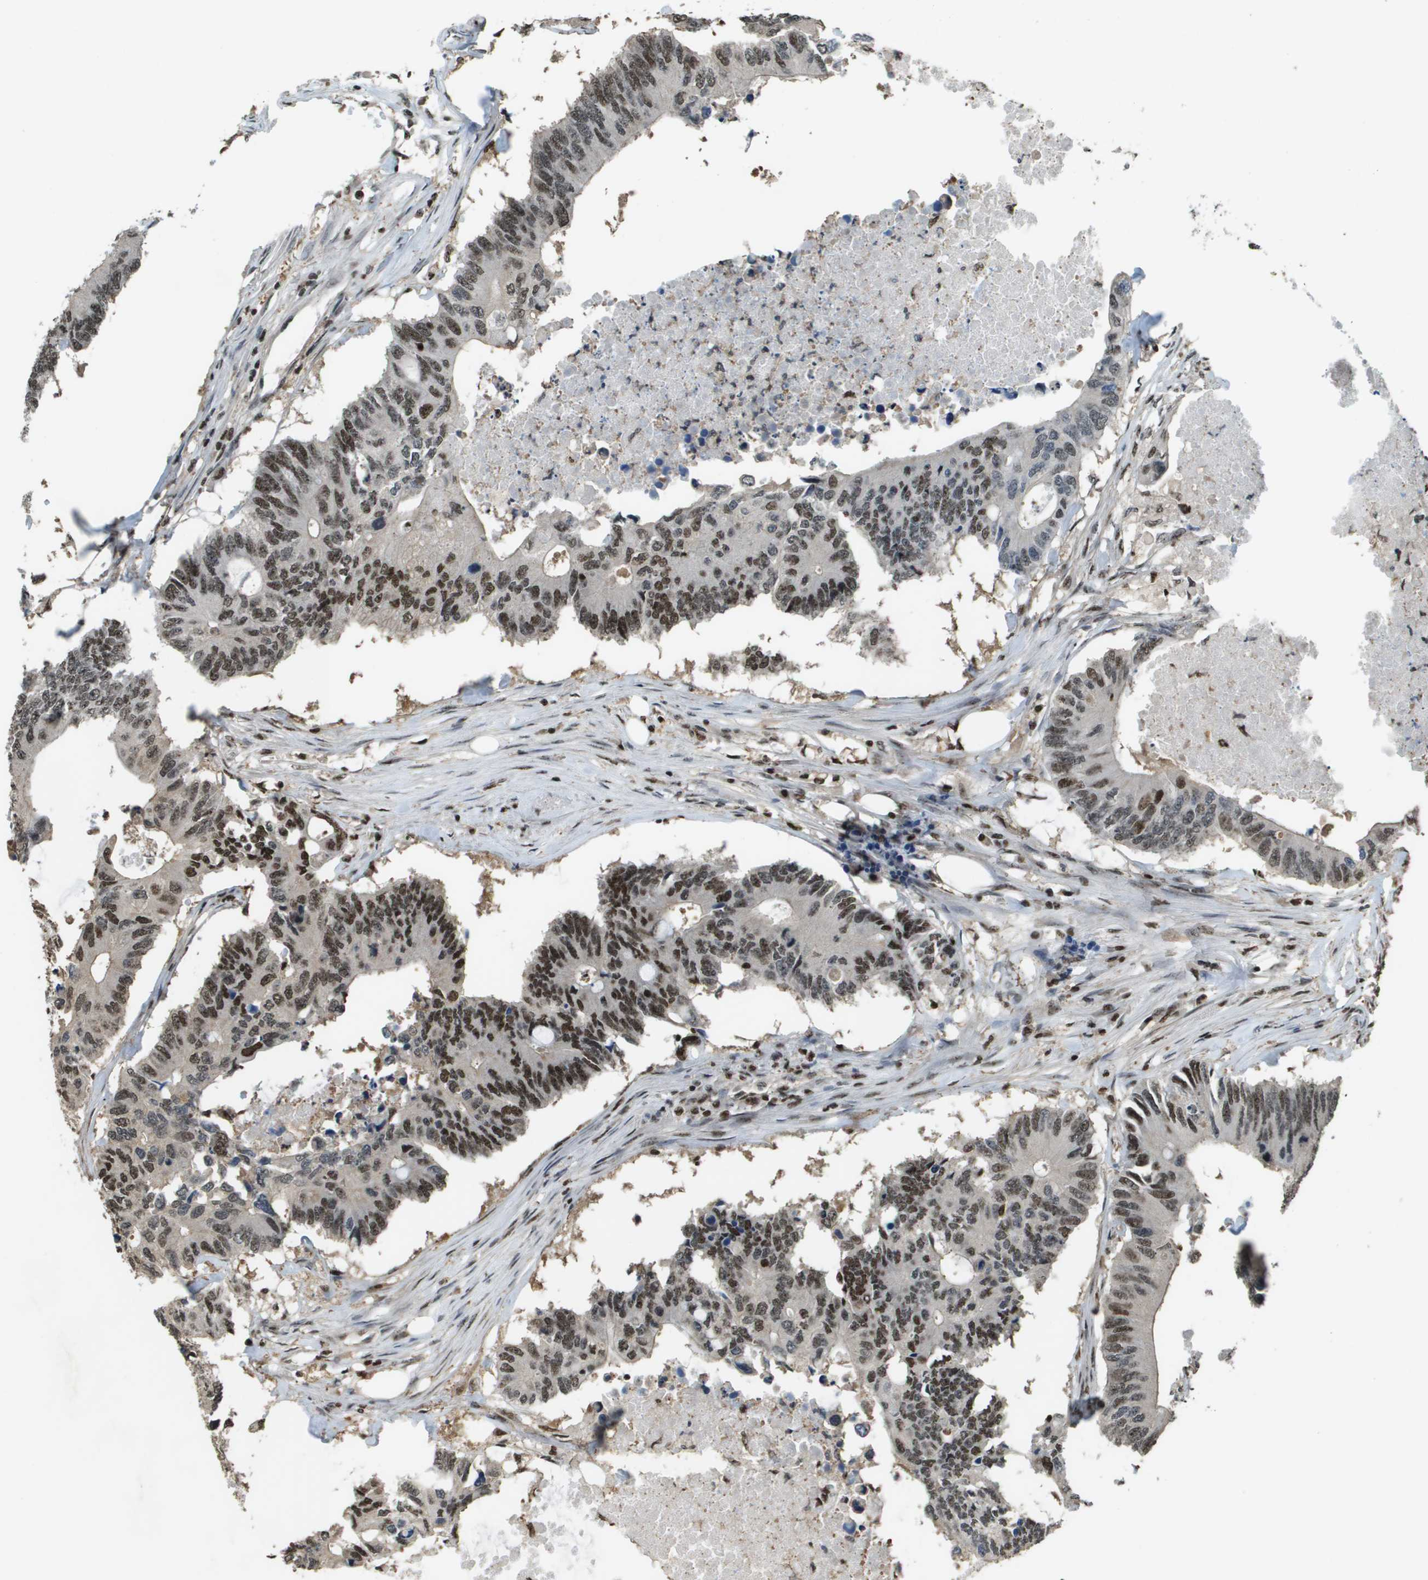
{"staining": {"intensity": "strong", "quantity": "25%-75%", "location": "nuclear"}, "tissue": "colorectal cancer", "cell_type": "Tumor cells", "image_type": "cancer", "snomed": [{"axis": "morphology", "description": "Adenocarcinoma, NOS"}, {"axis": "topography", "description": "Colon"}], "caption": "A brown stain labels strong nuclear positivity of a protein in human colorectal cancer tumor cells.", "gene": "SP100", "patient": {"sex": "male", "age": 71}}